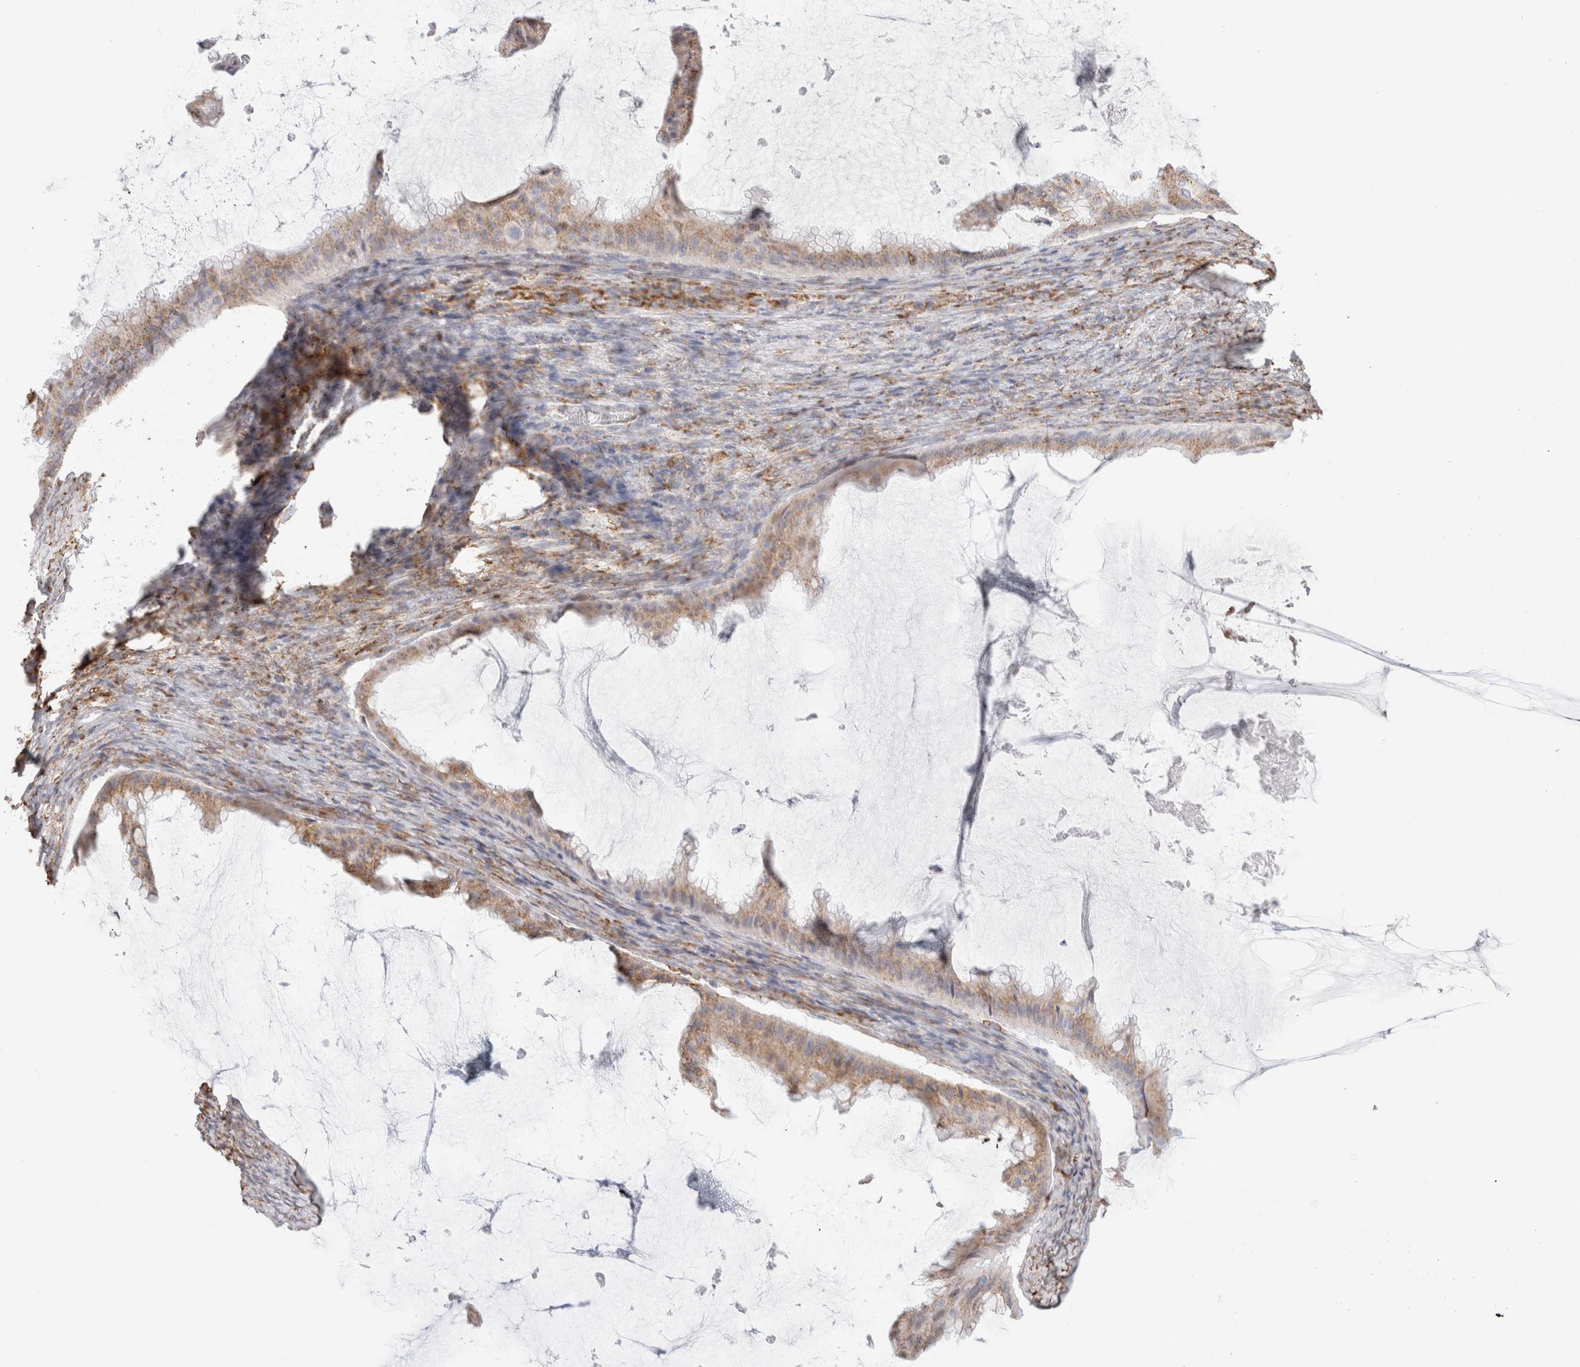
{"staining": {"intensity": "weak", "quantity": ">75%", "location": "cytoplasmic/membranous"}, "tissue": "ovarian cancer", "cell_type": "Tumor cells", "image_type": "cancer", "snomed": [{"axis": "morphology", "description": "Cystadenocarcinoma, mucinous, NOS"}, {"axis": "topography", "description": "Ovary"}], "caption": "The photomicrograph displays staining of ovarian cancer, revealing weak cytoplasmic/membranous protein staining (brown color) within tumor cells.", "gene": "MCFD2", "patient": {"sex": "female", "age": 61}}